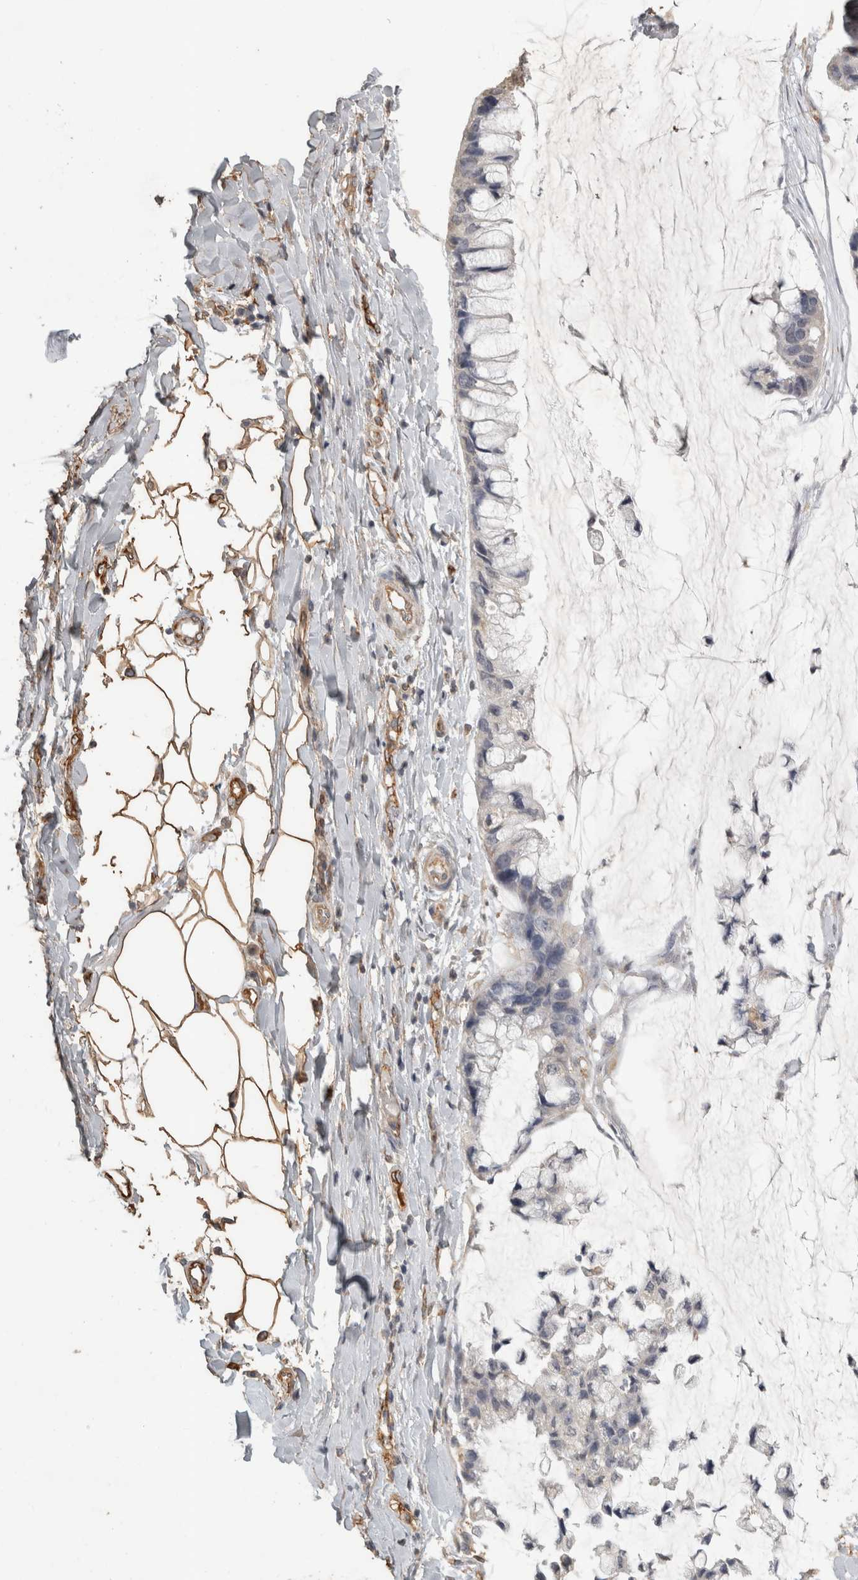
{"staining": {"intensity": "negative", "quantity": "none", "location": "none"}, "tissue": "ovarian cancer", "cell_type": "Tumor cells", "image_type": "cancer", "snomed": [{"axis": "morphology", "description": "Cystadenocarcinoma, mucinous, NOS"}, {"axis": "topography", "description": "Ovary"}], "caption": "An immunohistochemistry (IHC) photomicrograph of ovarian cancer is shown. There is no staining in tumor cells of ovarian cancer.", "gene": "REPS2", "patient": {"sex": "female", "age": 39}}